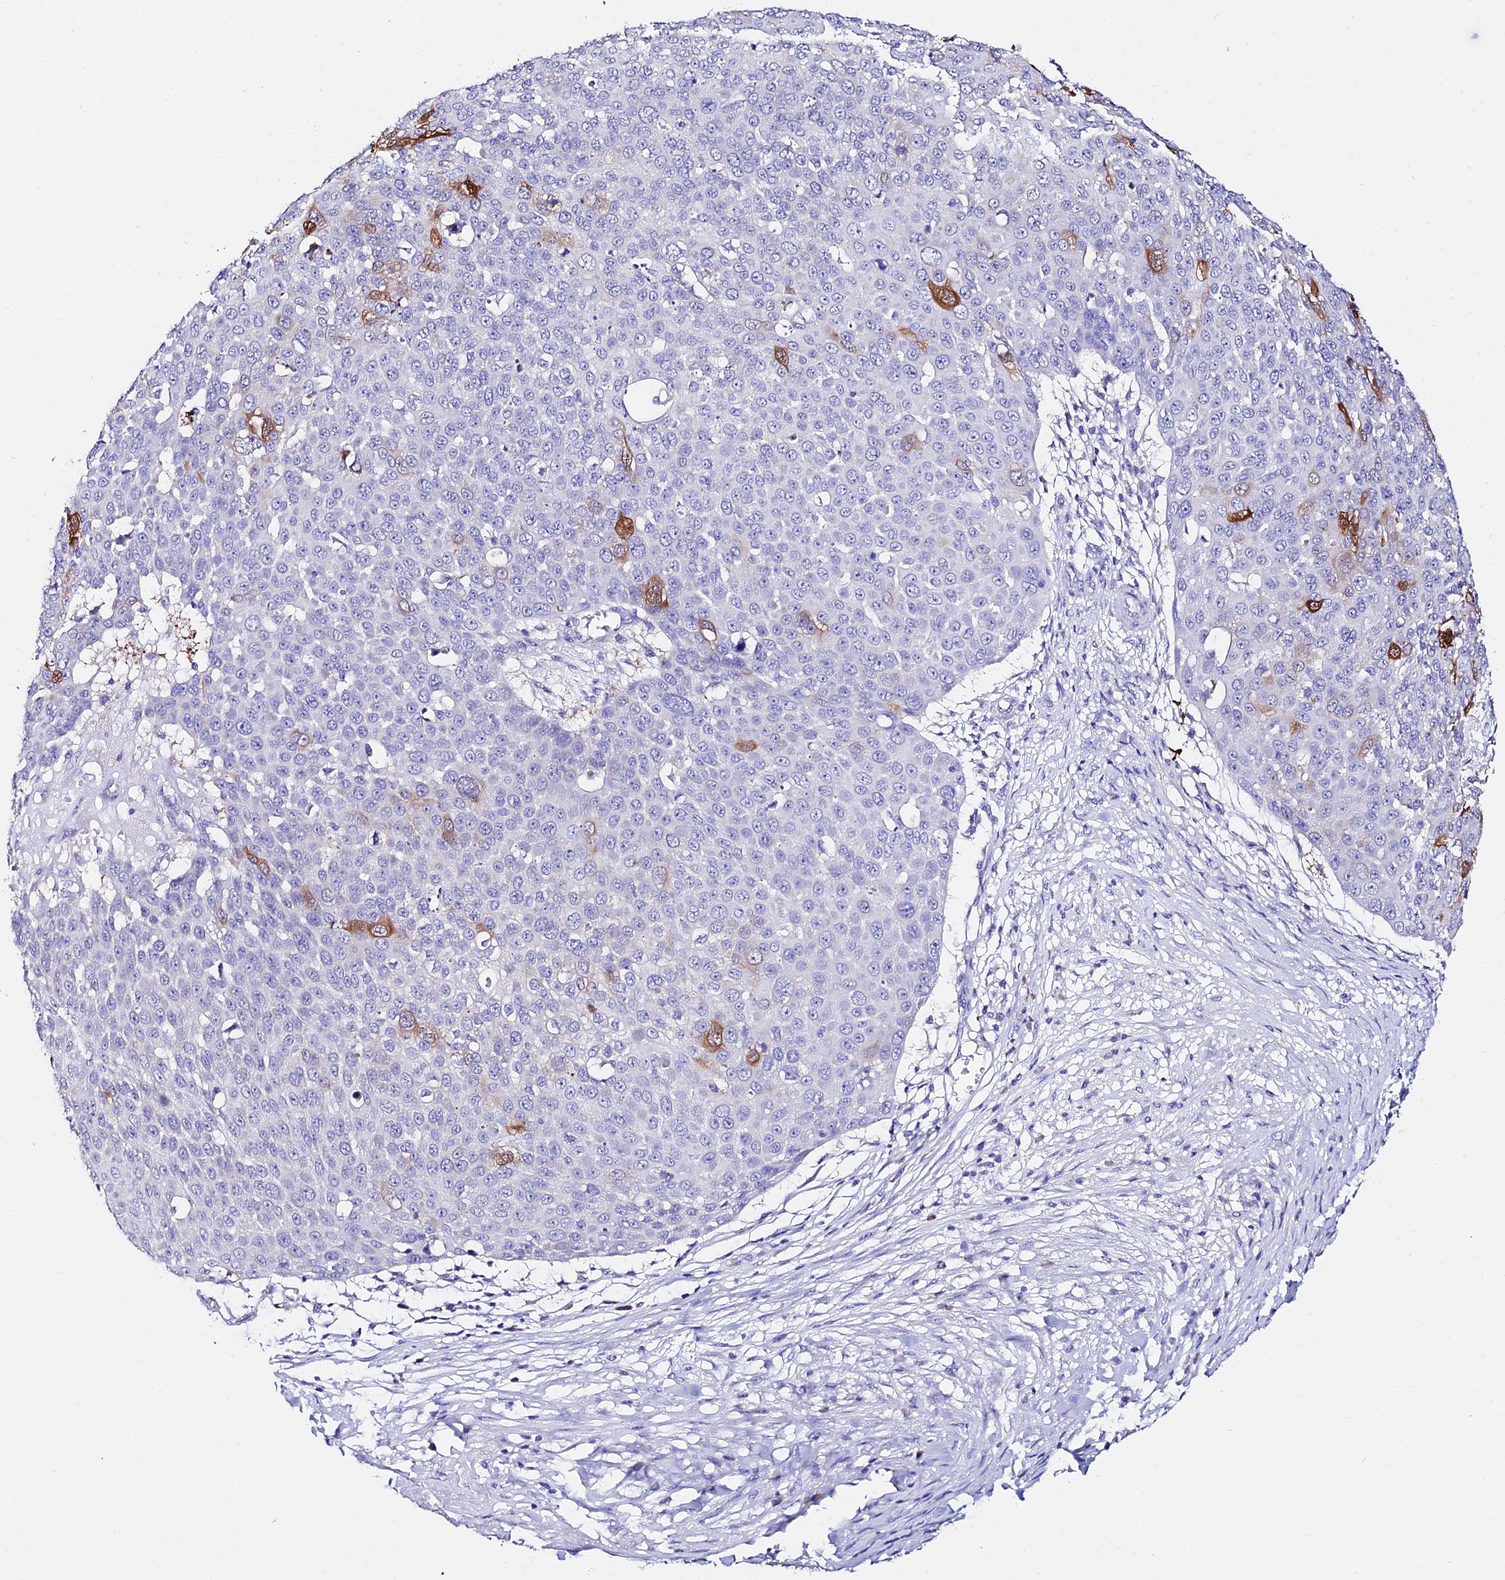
{"staining": {"intensity": "moderate", "quantity": "<25%", "location": "cytoplasmic/membranous"}, "tissue": "skin cancer", "cell_type": "Tumor cells", "image_type": "cancer", "snomed": [{"axis": "morphology", "description": "Squamous cell carcinoma, NOS"}, {"axis": "topography", "description": "Skin"}], "caption": "Skin squamous cell carcinoma was stained to show a protein in brown. There is low levels of moderate cytoplasmic/membranous expression in approximately <25% of tumor cells.", "gene": "CEP41", "patient": {"sex": "male", "age": 71}}